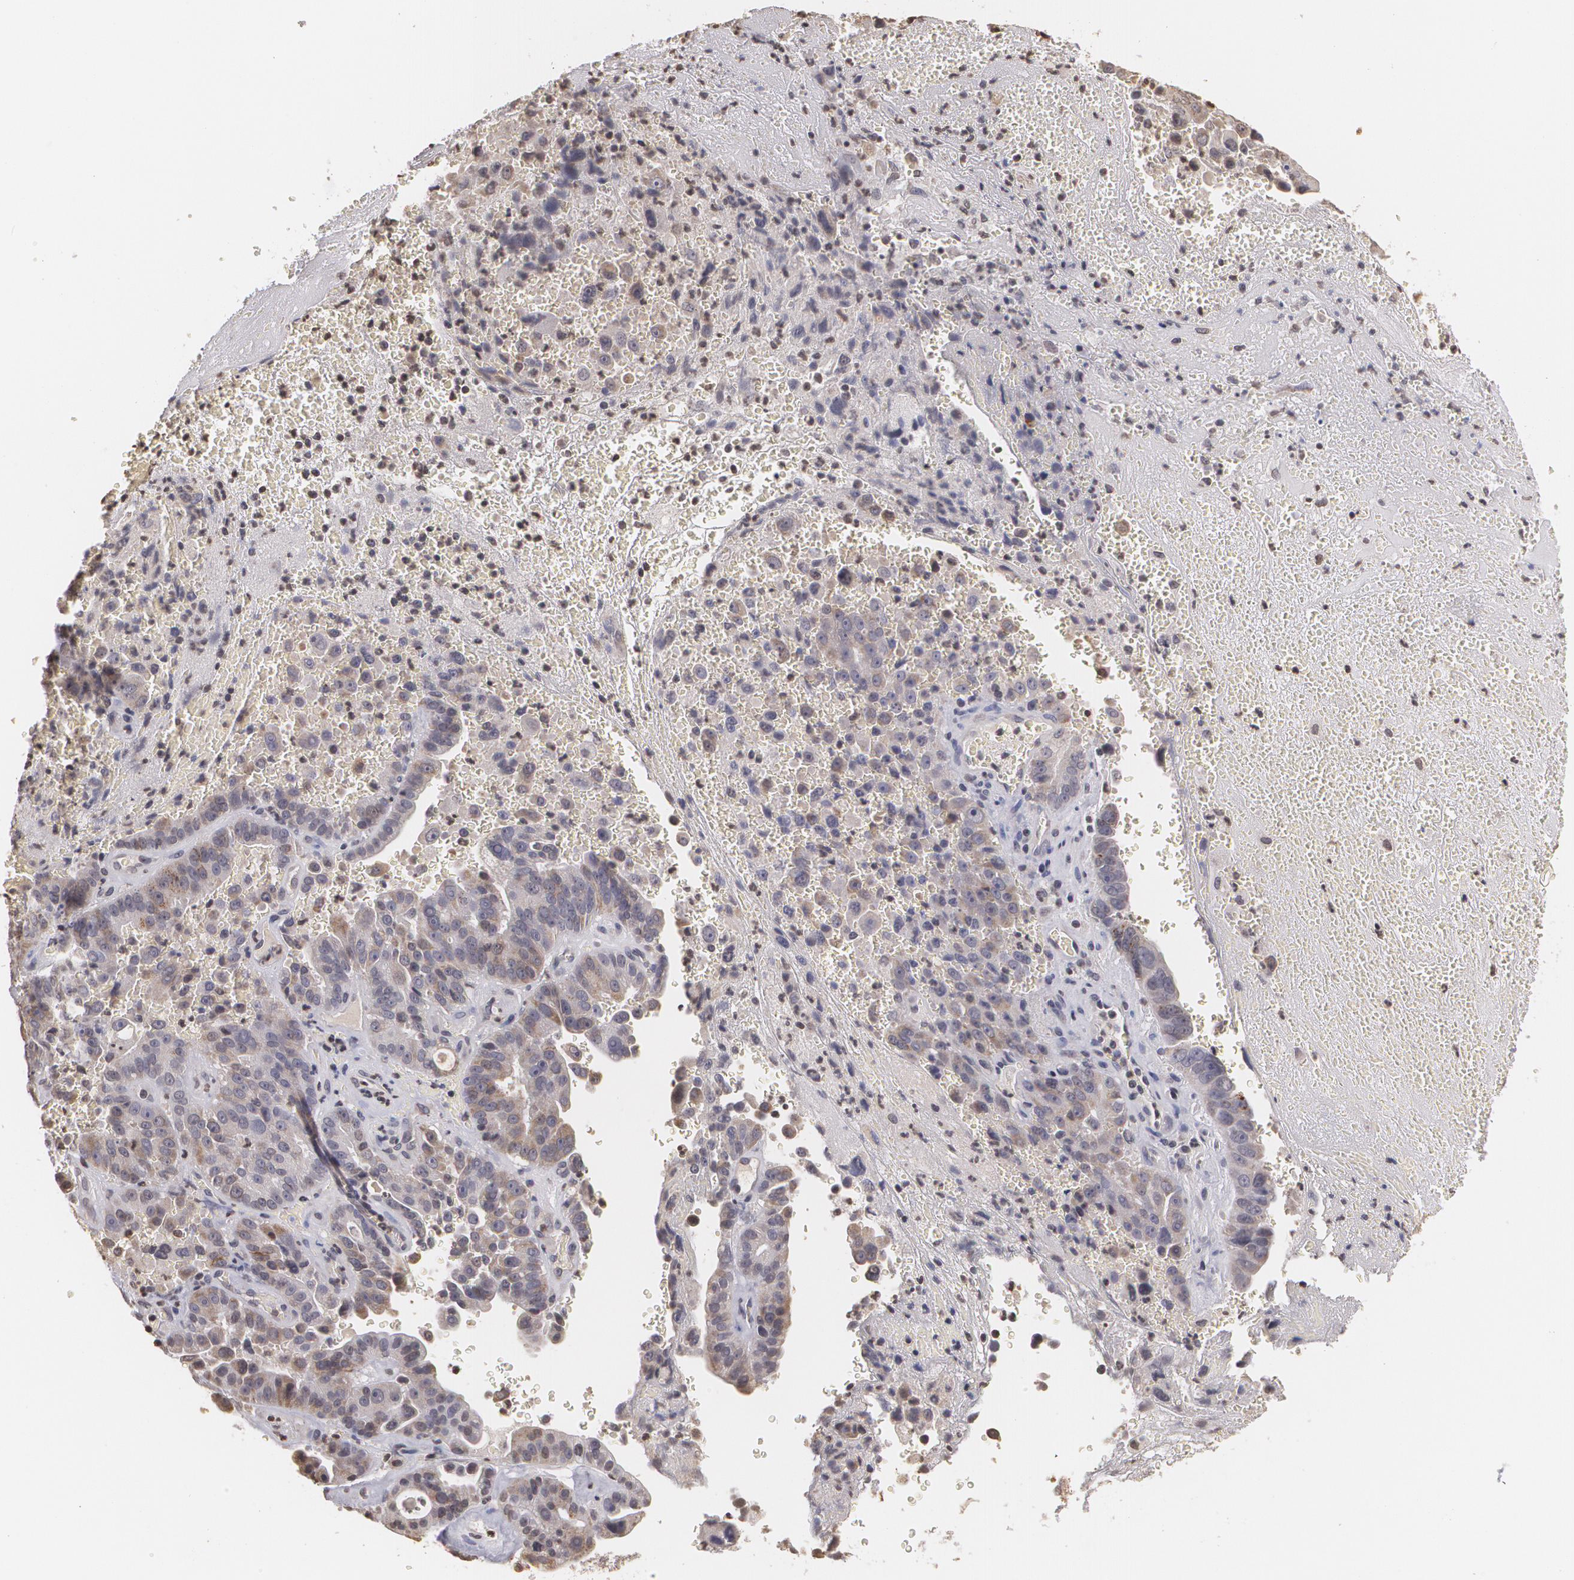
{"staining": {"intensity": "weak", "quantity": "<25%", "location": "cytoplasmic/membranous"}, "tissue": "liver cancer", "cell_type": "Tumor cells", "image_type": "cancer", "snomed": [{"axis": "morphology", "description": "Cholangiocarcinoma"}, {"axis": "topography", "description": "Liver"}], "caption": "Liver cancer (cholangiocarcinoma) was stained to show a protein in brown. There is no significant expression in tumor cells.", "gene": "THRB", "patient": {"sex": "female", "age": 79}}